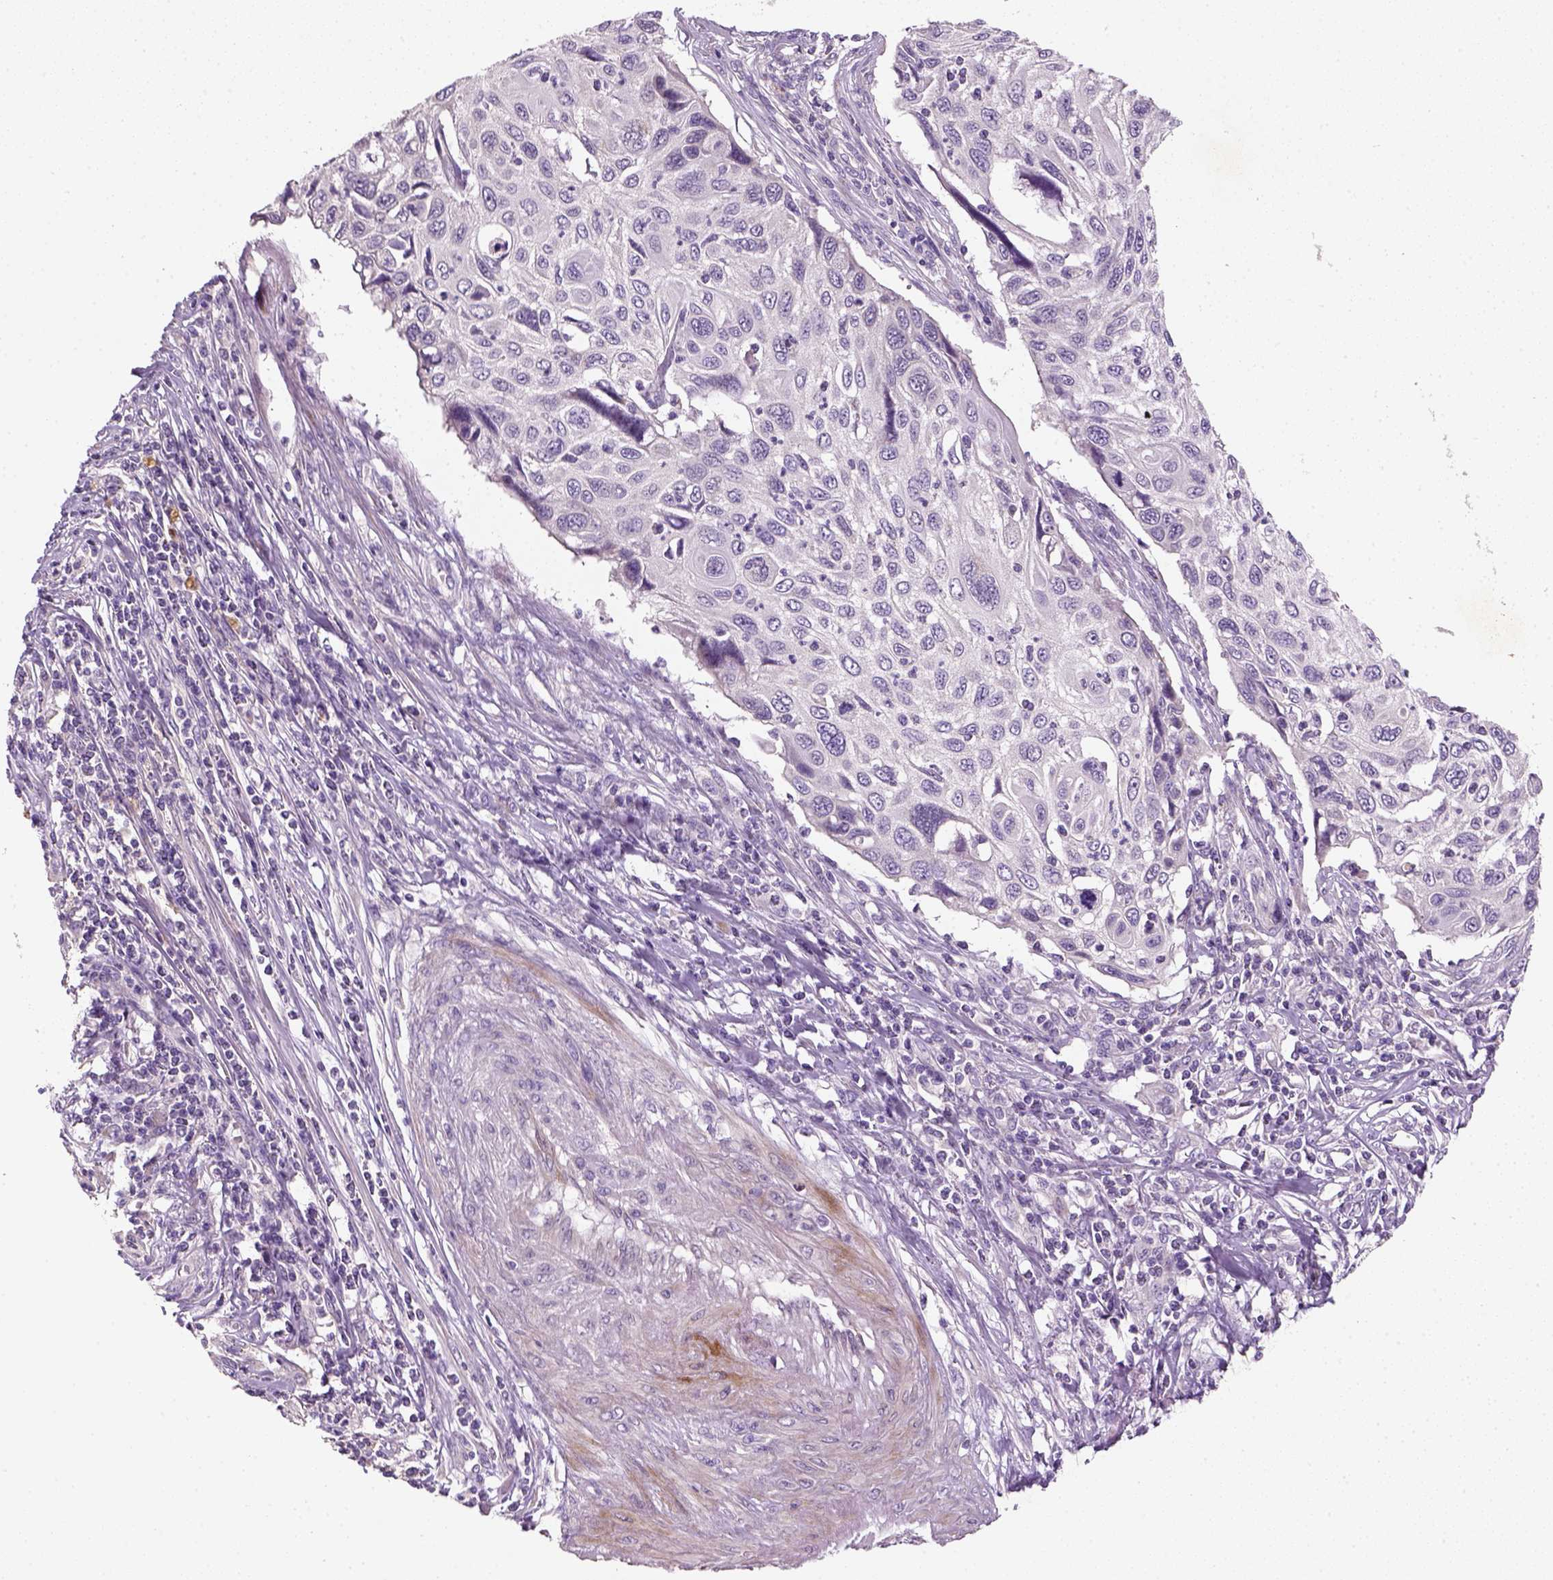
{"staining": {"intensity": "negative", "quantity": "none", "location": "none"}, "tissue": "cervical cancer", "cell_type": "Tumor cells", "image_type": "cancer", "snomed": [{"axis": "morphology", "description": "Squamous cell carcinoma, NOS"}, {"axis": "topography", "description": "Cervix"}], "caption": "An image of human cervical squamous cell carcinoma is negative for staining in tumor cells. (Brightfield microscopy of DAB immunohistochemistry (IHC) at high magnification).", "gene": "NUDT6", "patient": {"sex": "female", "age": 70}}